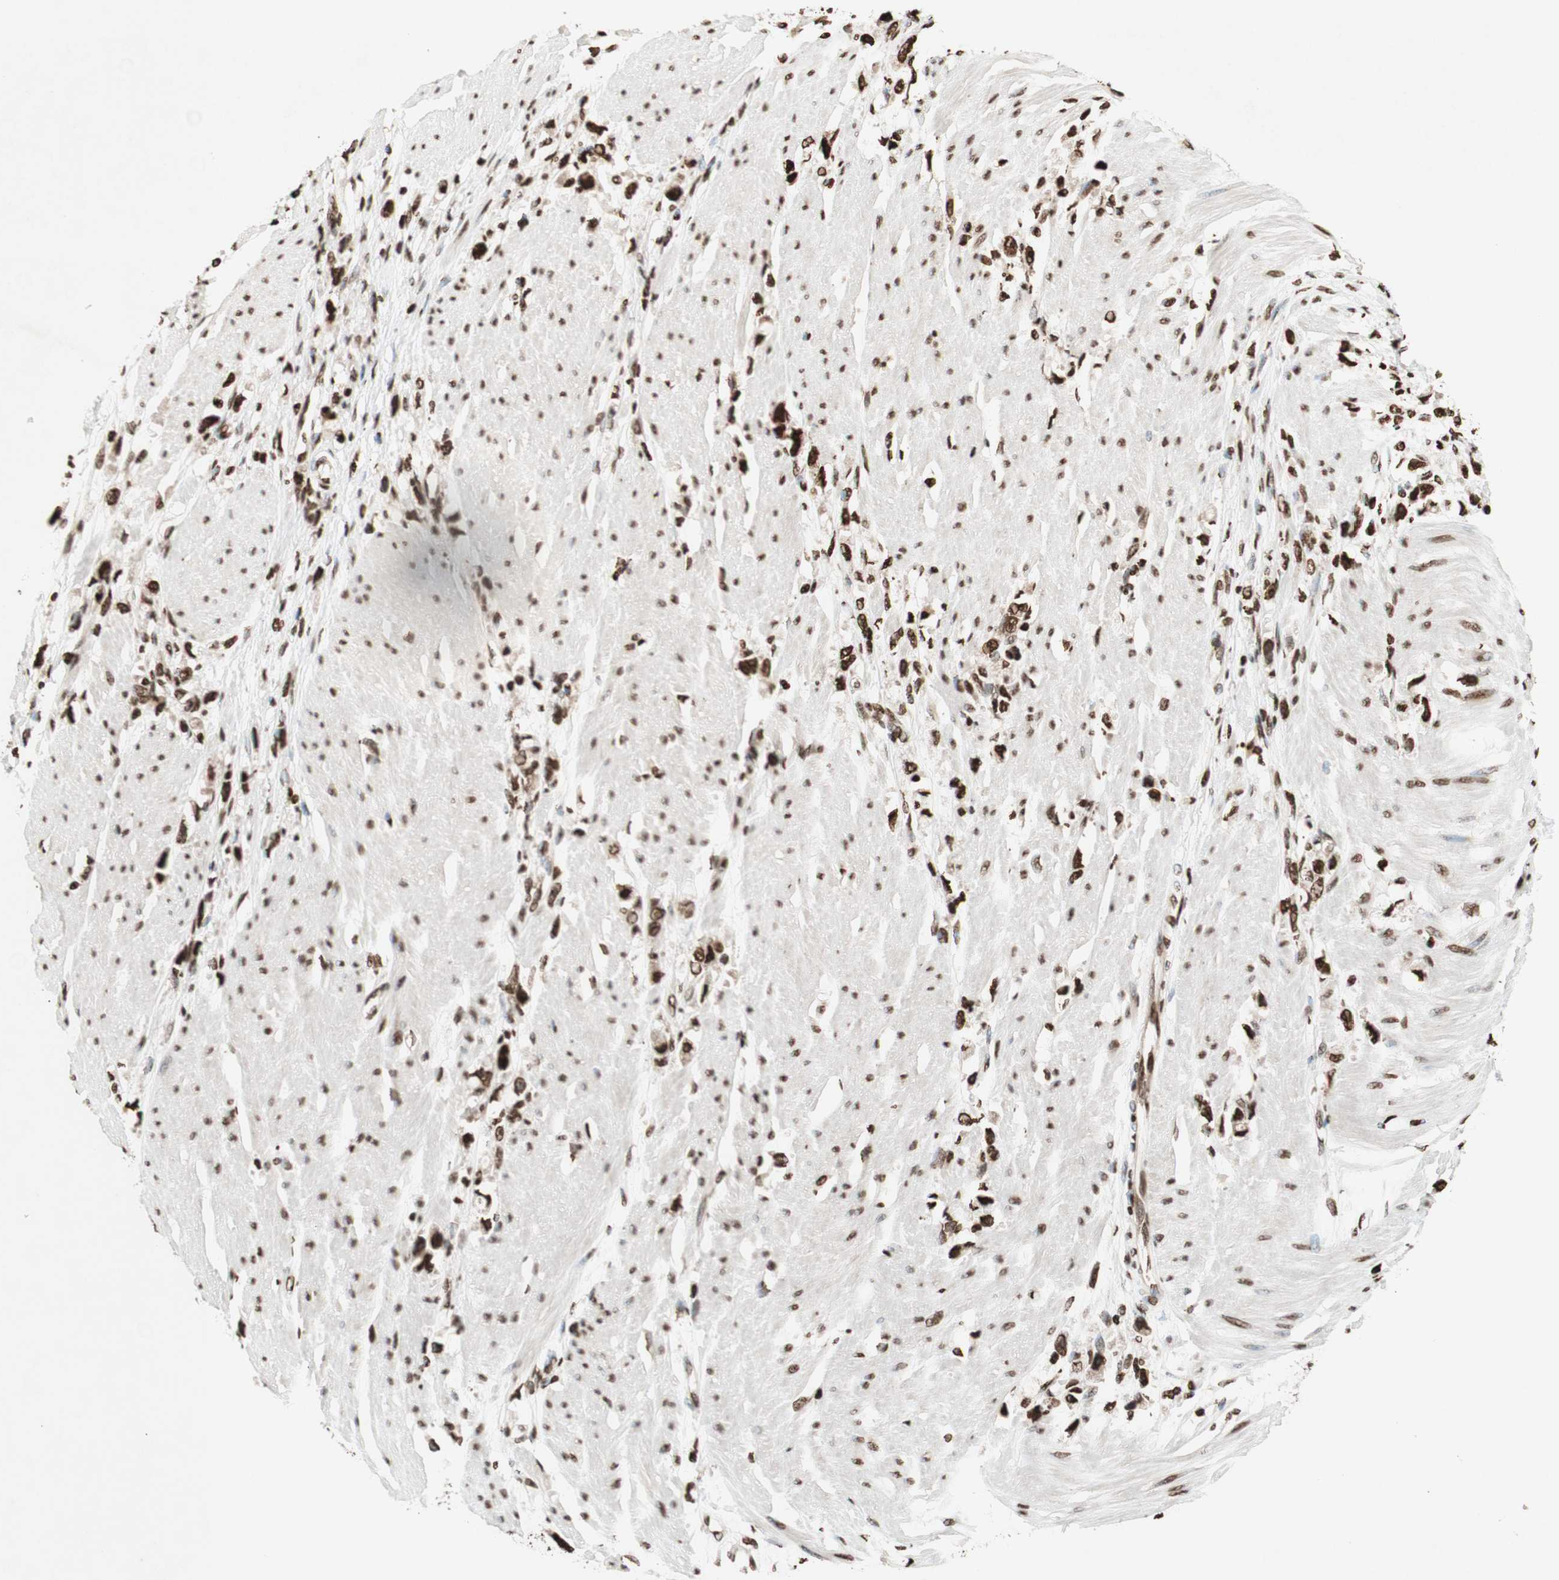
{"staining": {"intensity": "strong", "quantity": ">75%", "location": "nuclear"}, "tissue": "stomach cancer", "cell_type": "Tumor cells", "image_type": "cancer", "snomed": [{"axis": "morphology", "description": "Adenocarcinoma, NOS"}, {"axis": "topography", "description": "Stomach"}], "caption": "Stomach adenocarcinoma stained with a brown dye shows strong nuclear positive expression in about >75% of tumor cells.", "gene": "NCOA3", "patient": {"sex": "female", "age": 59}}